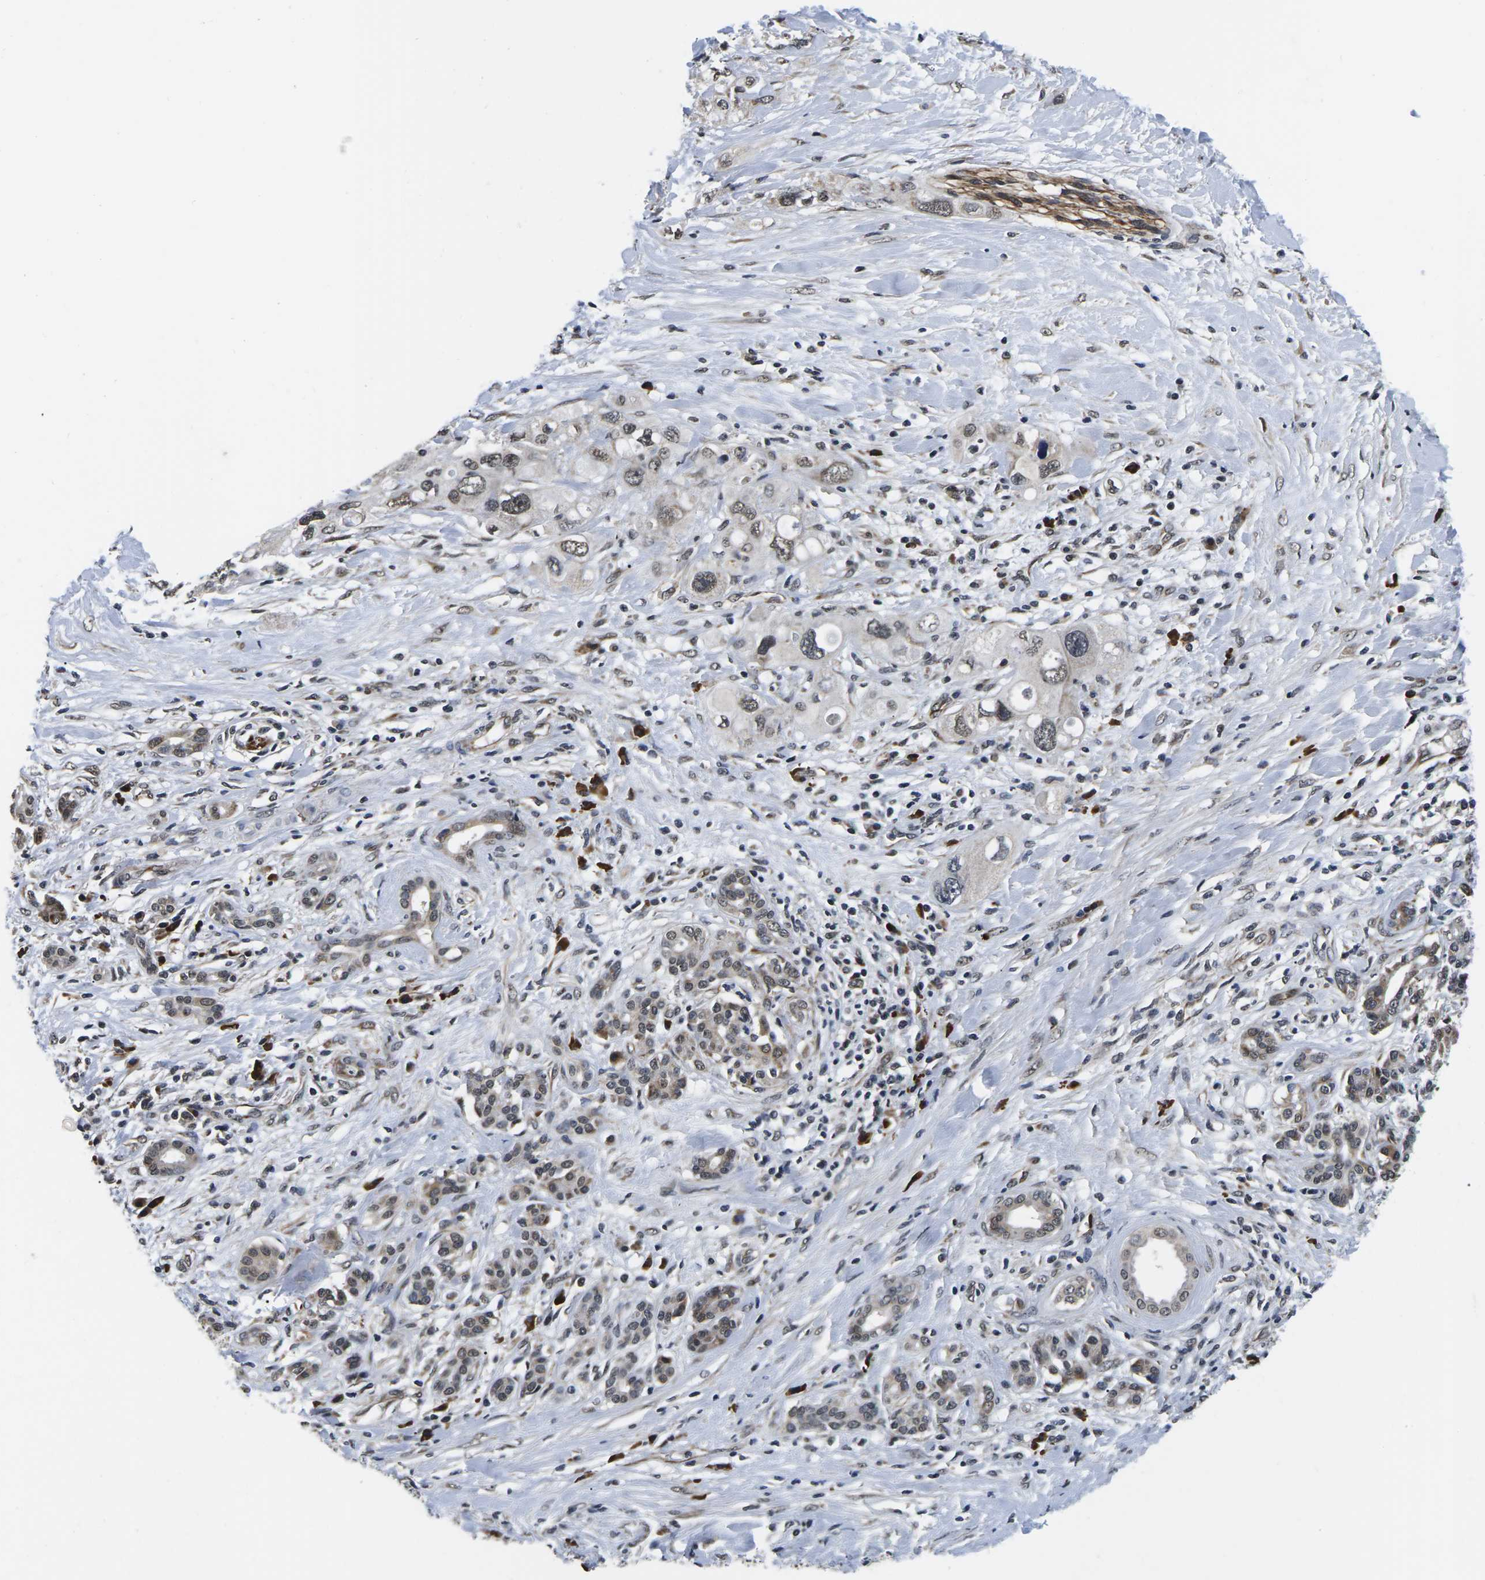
{"staining": {"intensity": "weak", "quantity": ">75%", "location": "cytoplasmic/membranous,nuclear"}, "tissue": "pancreatic cancer", "cell_type": "Tumor cells", "image_type": "cancer", "snomed": [{"axis": "morphology", "description": "Adenocarcinoma, NOS"}, {"axis": "topography", "description": "Pancreas"}], "caption": "Protein expression analysis of pancreatic adenocarcinoma reveals weak cytoplasmic/membranous and nuclear expression in about >75% of tumor cells.", "gene": "CCNE1", "patient": {"sex": "female", "age": 56}}